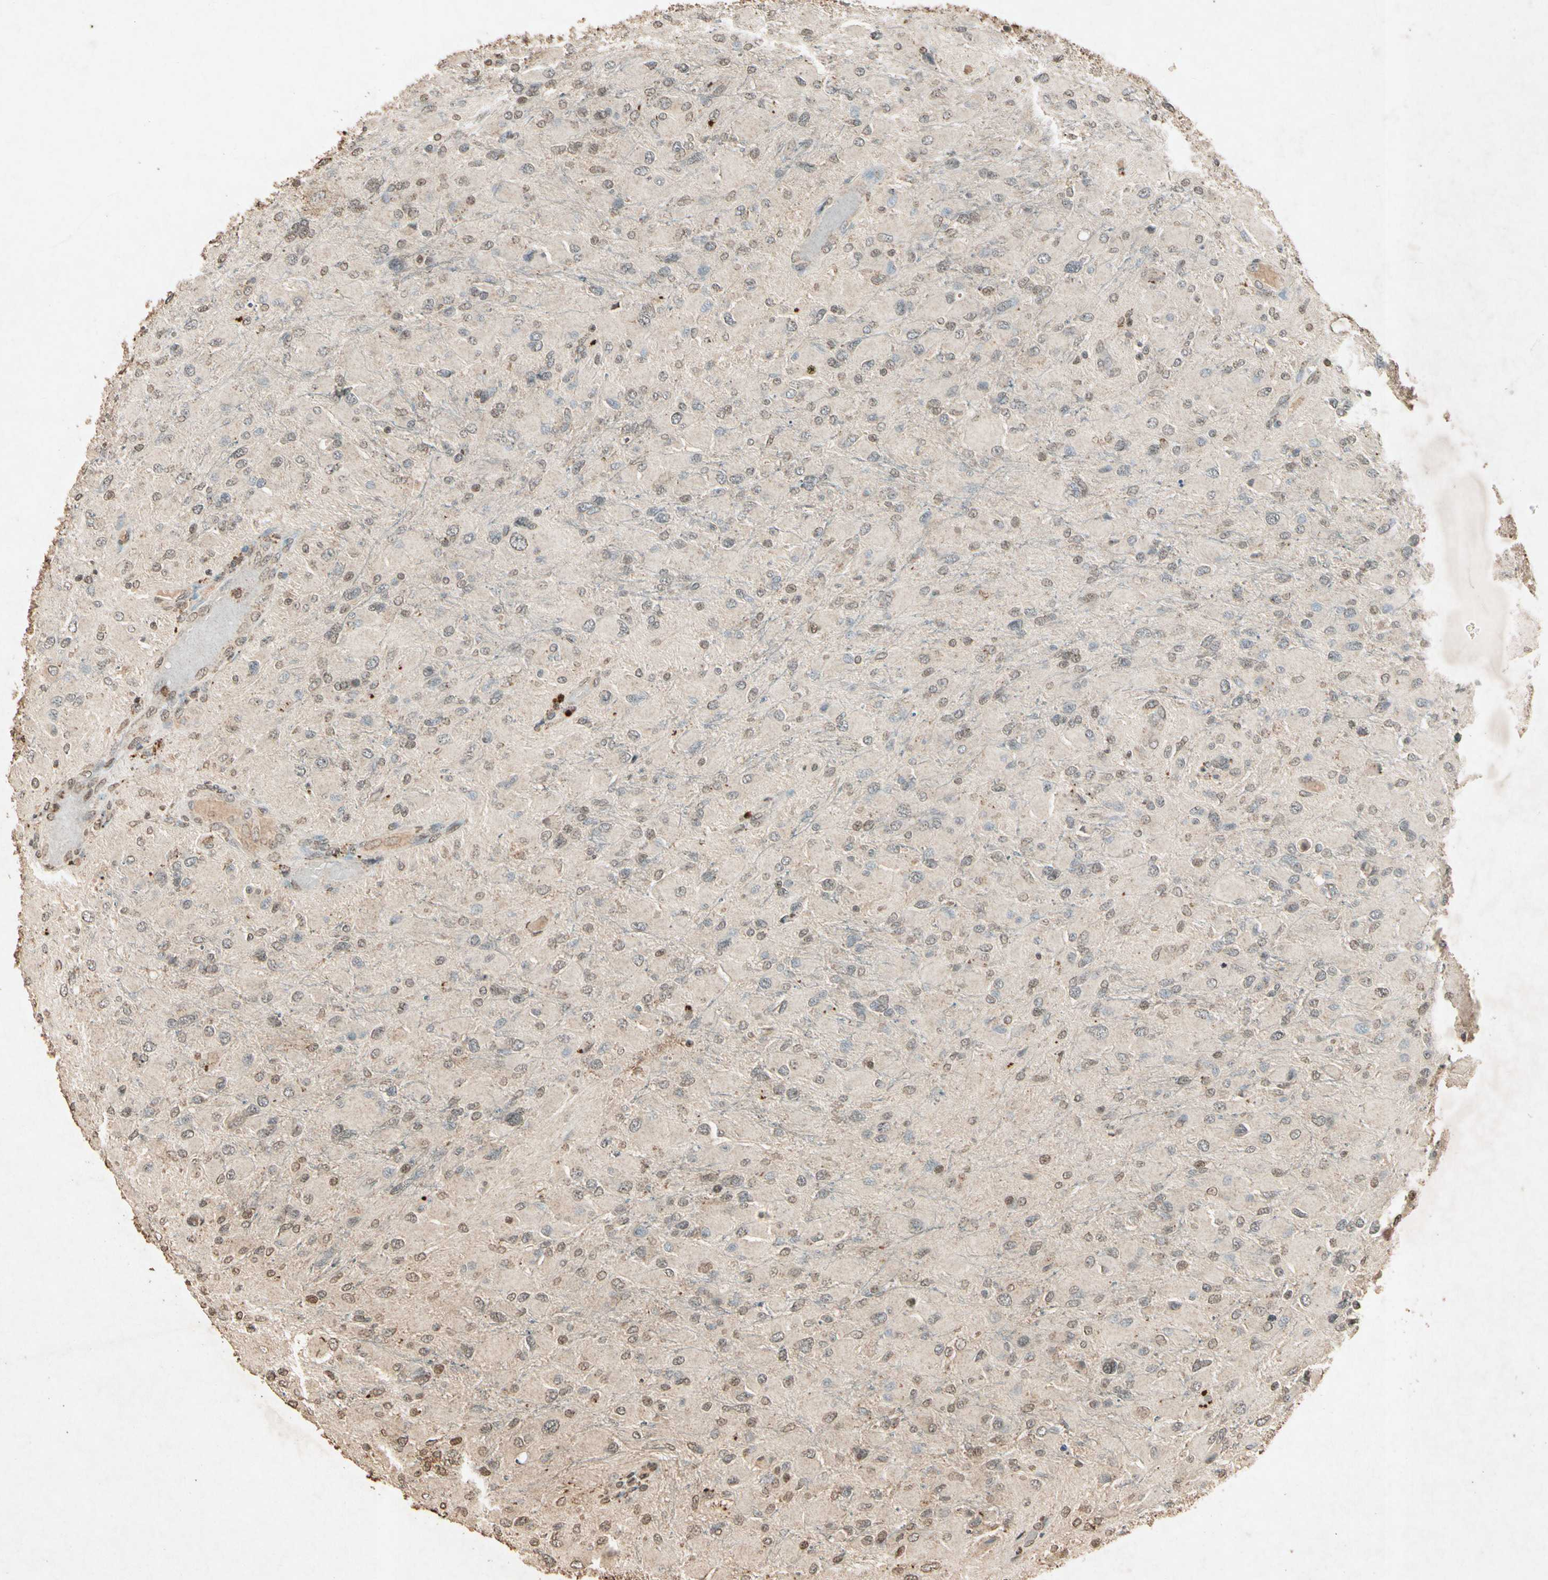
{"staining": {"intensity": "moderate", "quantity": ">75%", "location": "cytoplasmic/membranous"}, "tissue": "glioma", "cell_type": "Tumor cells", "image_type": "cancer", "snomed": [{"axis": "morphology", "description": "Glioma, malignant, High grade"}, {"axis": "topography", "description": "Cerebral cortex"}], "caption": "Malignant glioma (high-grade) stained with a protein marker demonstrates moderate staining in tumor cells.", "gene": "GC", "patient": {"sex": "female", "age": 36}}